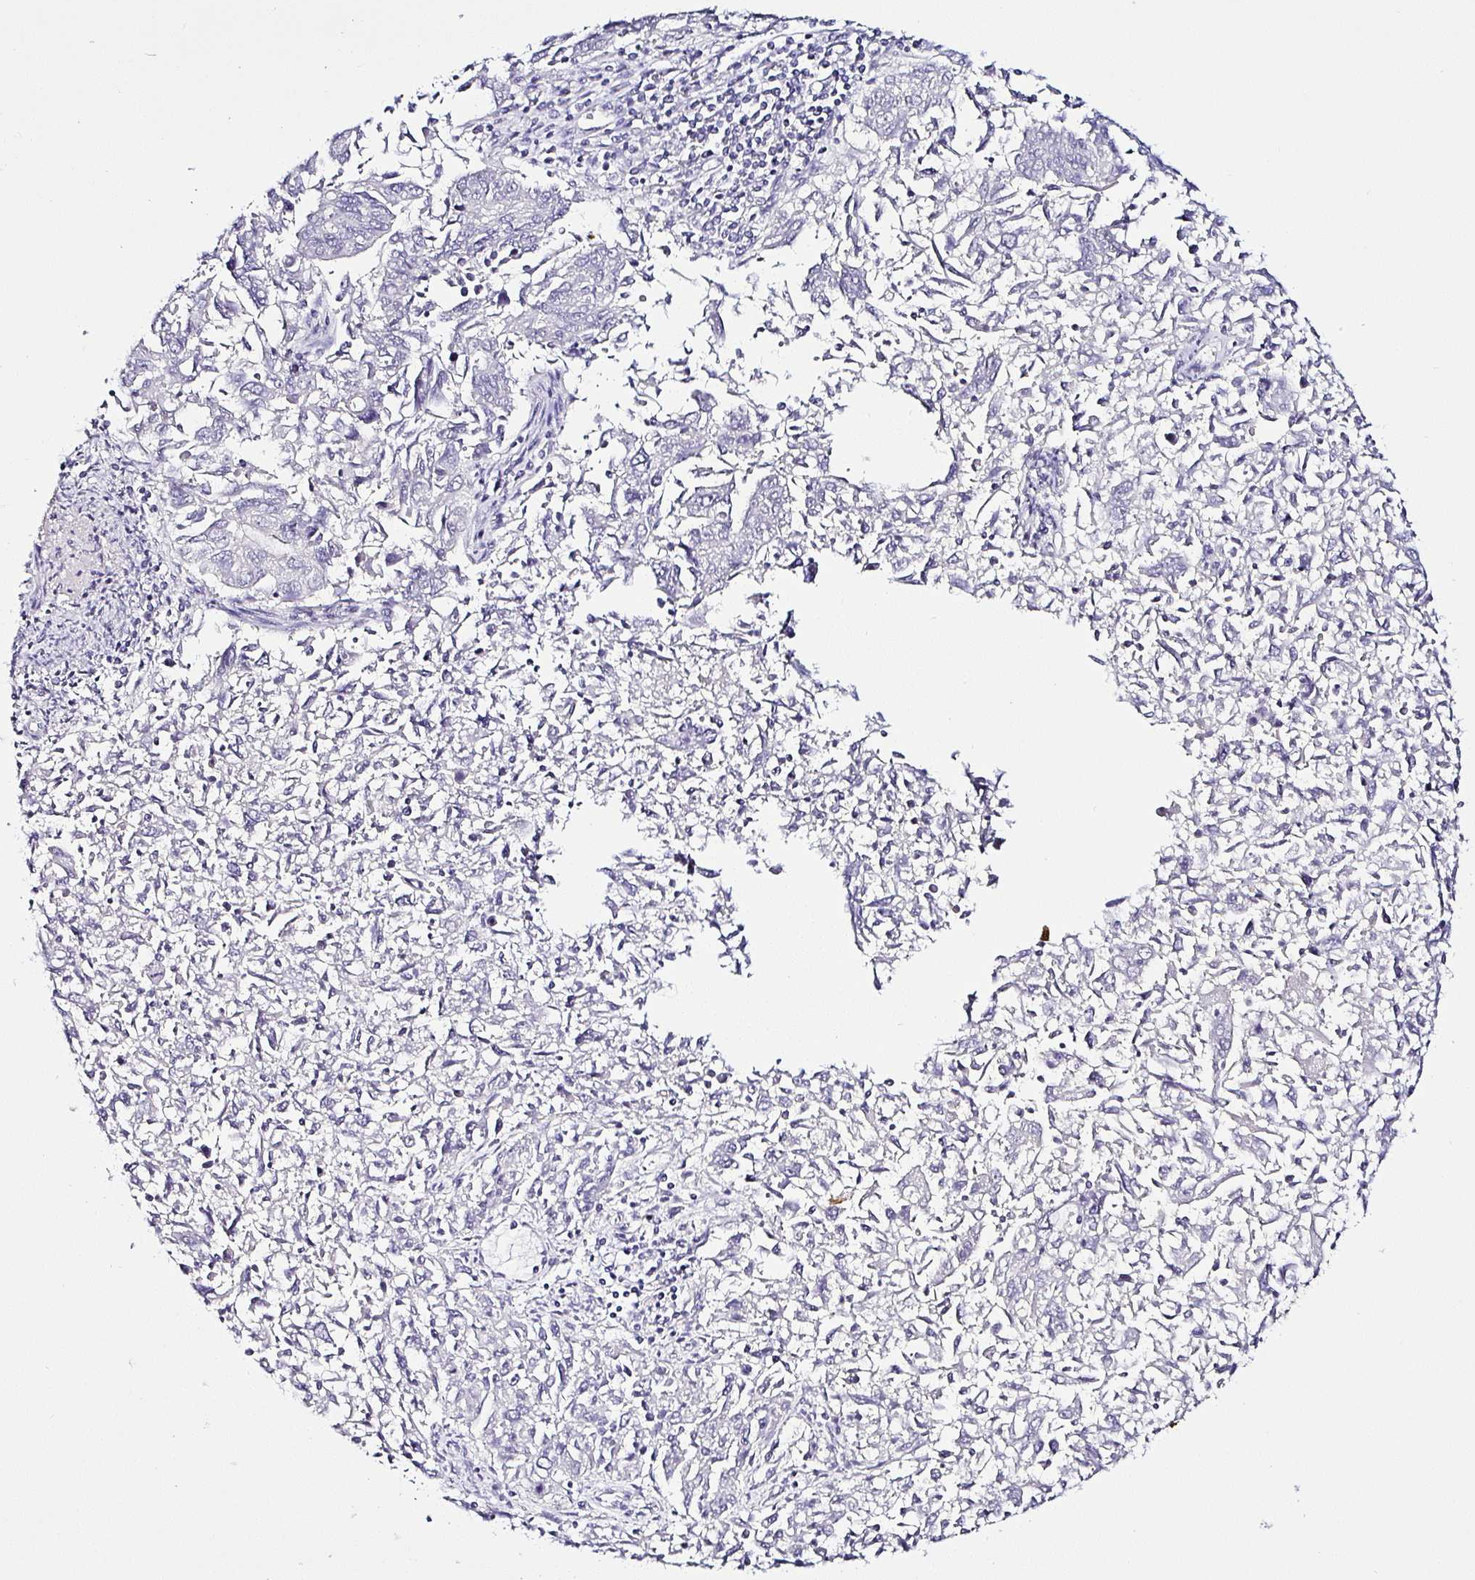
{"staining": {"intensity": "negative", "quantity": "none", "location": "none"}, "tissue": "endometrial cancer", "cell_type": "Tumor cells", "image_type": "cancer", "snomed": [{"axis": "morphology", "description": "Adenocarcinoma, NOS"}, {"axis": "topography", "description": "Endometrium"}], "caption": "Immunohistochemistry (IHC) of adenocarcinoma (endometrial) exhibits no positivity in tumor cells. Nuclei are stained in blue.", "gene": "SERPINB3", "patient": {"sex": "female", "age": 42}}